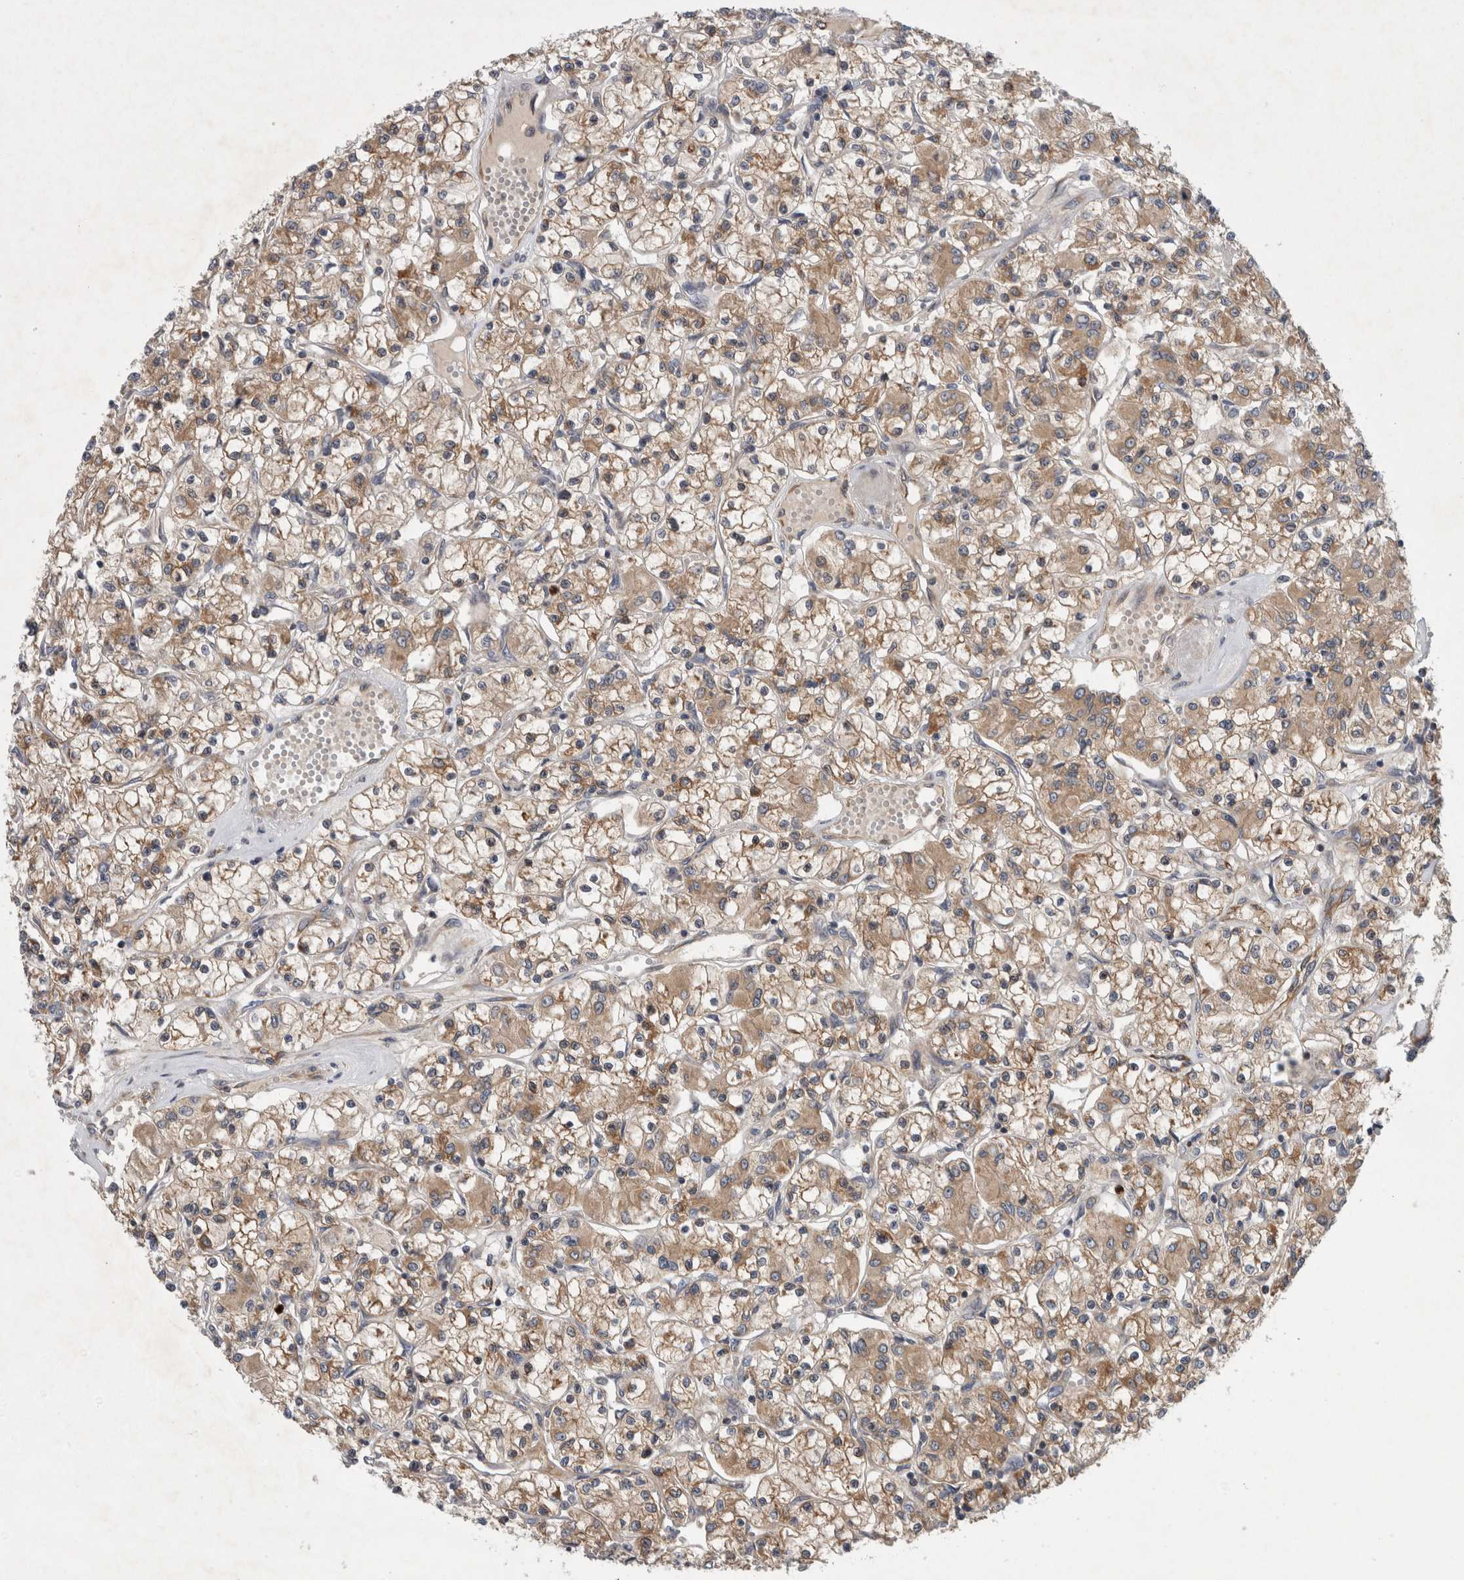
{"staining": {"intensity": "moderate", "quantity": ">75%", "location": "cytoplasmic/membranous"}, "tissue": "renal cancer", "cell_type": "Tumor cells", "image_type": "cancer", "snomed": [{"axis": "morphology", "description": "Adenocarcinoma, NOS"}, {"axis": "topography", "description": "Kidney"}], "caption": "Adenocarcinoma (renal) stained for a protein exhibits moderate cytoplasmic/membranous positivity in tumor cells.", "gene": "PDCD2", "patient": {"sex": "female", "age": 59}}